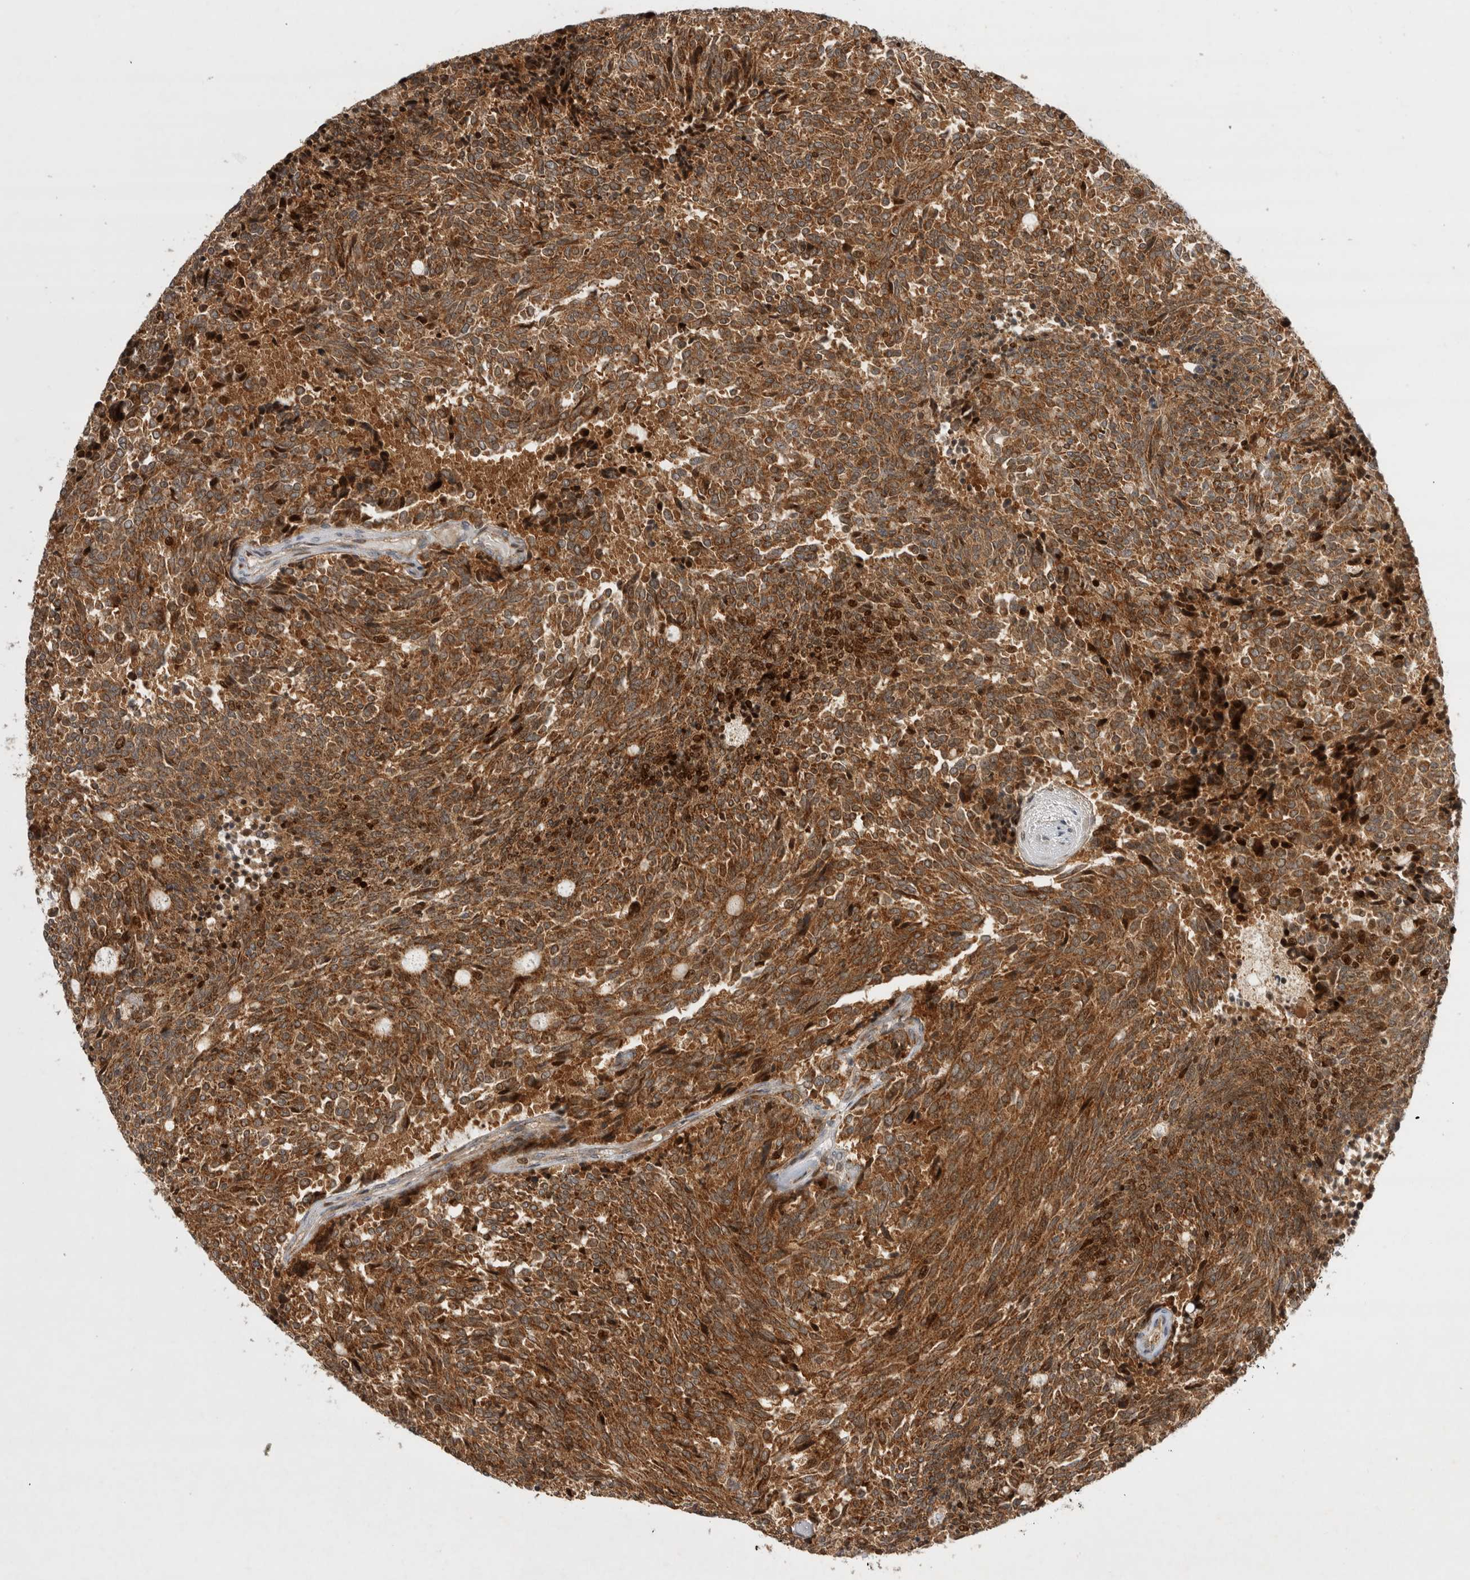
{"staining": {"intensity": "strong", "quantity": ">75%", "location": "cytoplasmic/membranous"}, "tissue": "carcinoid", "cell_type": "Tumor cells", "image_type": "cancer", "snomed": [{"axis": "morphology", "description": "Carcinoid, malignant, NOS"}, {"axis": "topography", "description": "Pancreas"}], "caption": "The photomicrograph demonstrates immunohistochemical staining of carcinoid. There is strong cytoplasmic/membranous staining is appreciated in about >75% of tumor cells.", "gene": "INSRR", "patient": {"sex": "female", "age": 54}}